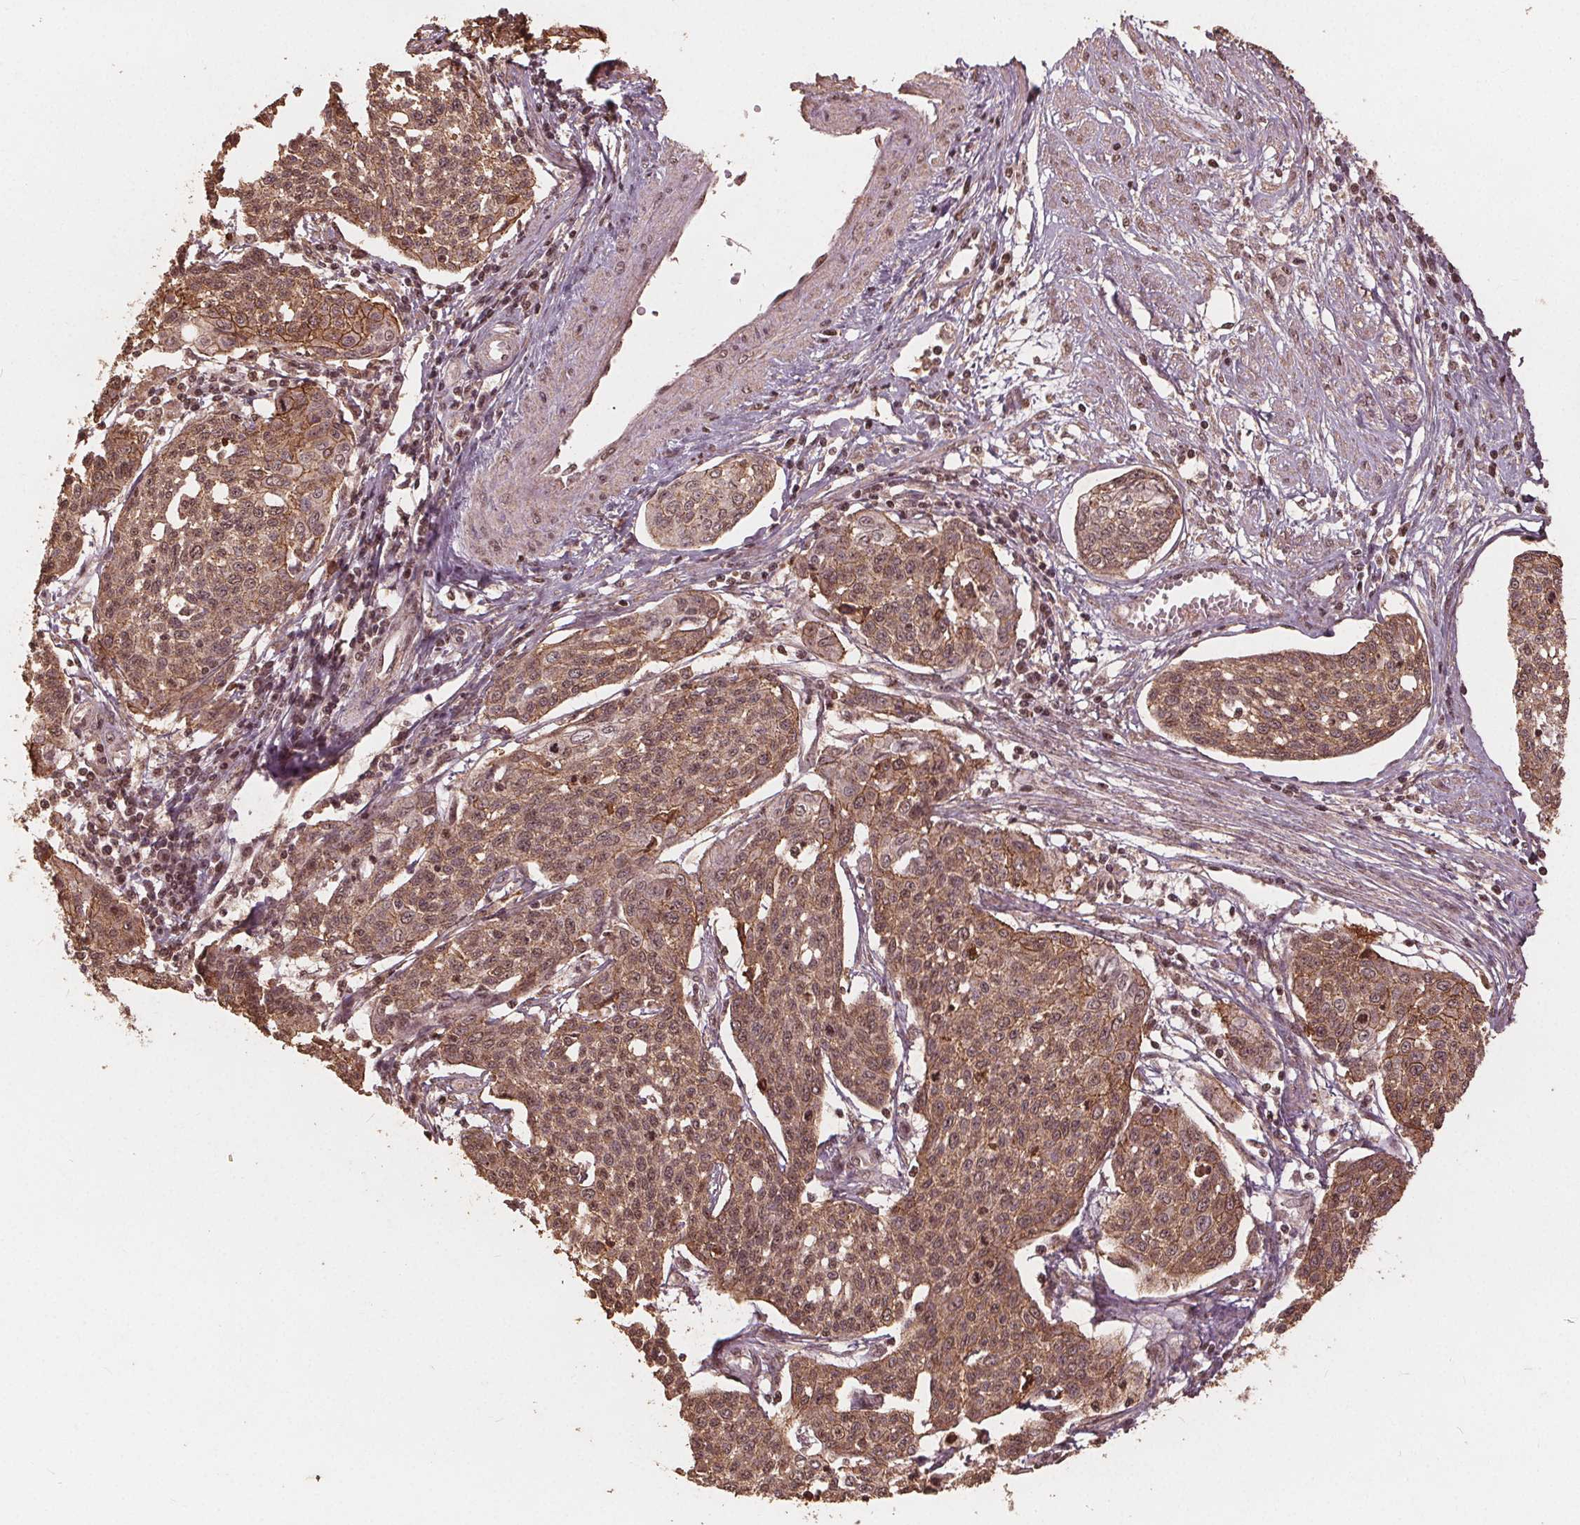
{"staining": {"intensity": "moderate", "quantity": ">75%", "location": "cytoplasmic/membranous"}, "tissue": "cervical cancer", "cell_type": "Tumor cells", "image_type": "cancer", "snomed": [{"axis": "morphology", "description": "Squamous cell carcinoma, NOS"}, {"axis": "topography", "description": "Cervix"}], "caption": "Protein analysis of cervical cancer tissue exhibits moderate cytoplasmic/membranous staining in about >75% of tumor cells.", "gene": "DSG3", "patient": {"sex": "female", "age": 34}}